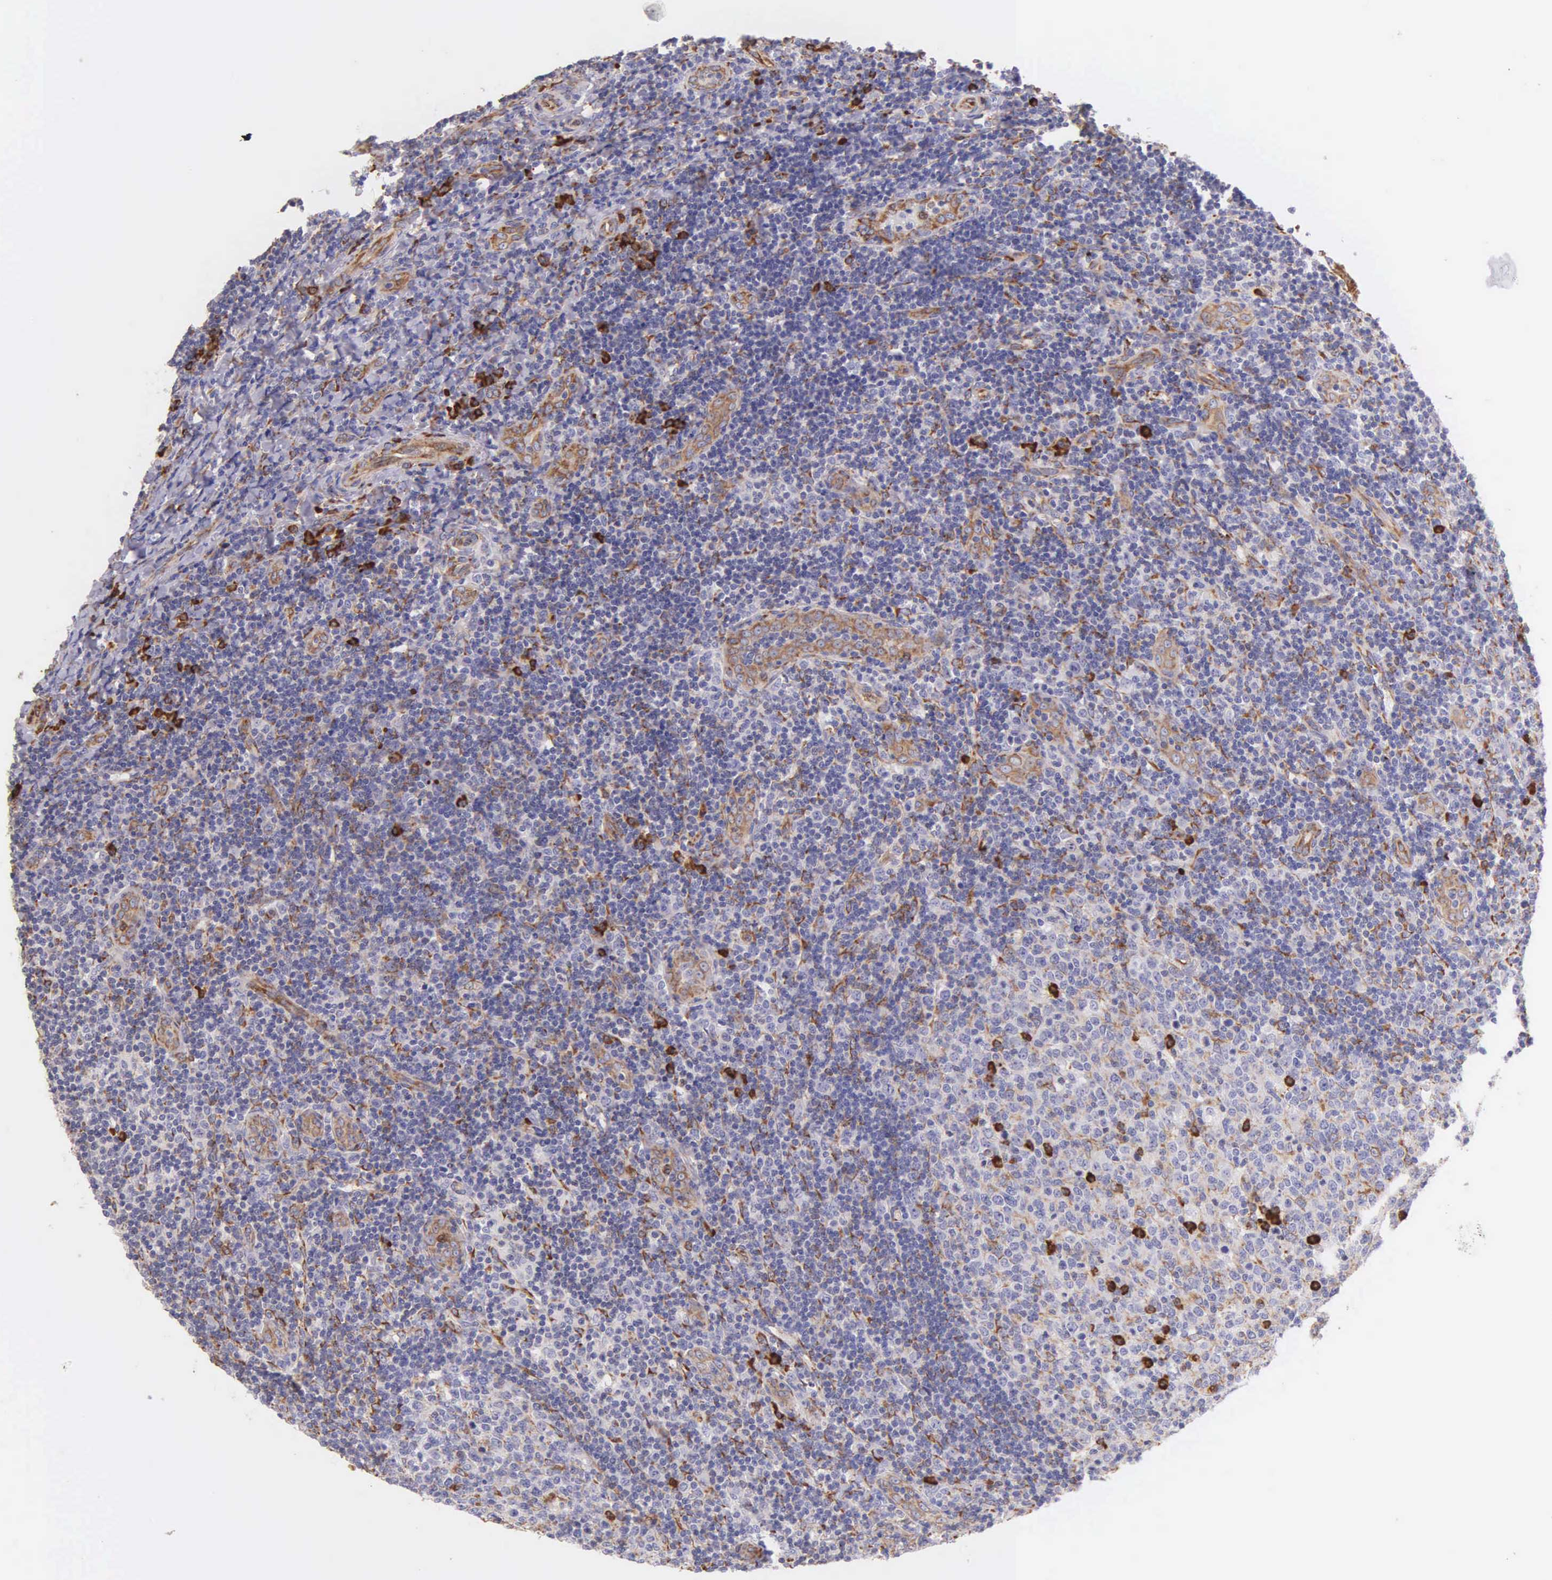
{"staining": {"intensity": "strong", "quantity": "<25%", "location": "cytoplasmic/membranous"}, "tissue": "tonsil", "cell_type": "Germinal center cells", "image_type": "normal", "snomed": [{"axis": "morphology", "description": "Normal tissue, NOS"}, {"axis": "topography", "description": "Tonsil"}], "caption": "A brown stain shows strong cytoplasmic/membranous staining of a protein in germinal center cells of benign tonsil. The staining was performed using DAB (3,3'-diaminobenzidine) to visualize the protein expression in brown, while the nuclei were stained in blue with hematoxylin (Magnification: 20x).", "gene": "CKAP4", "patient": {"sex": "female", "age": 3}}